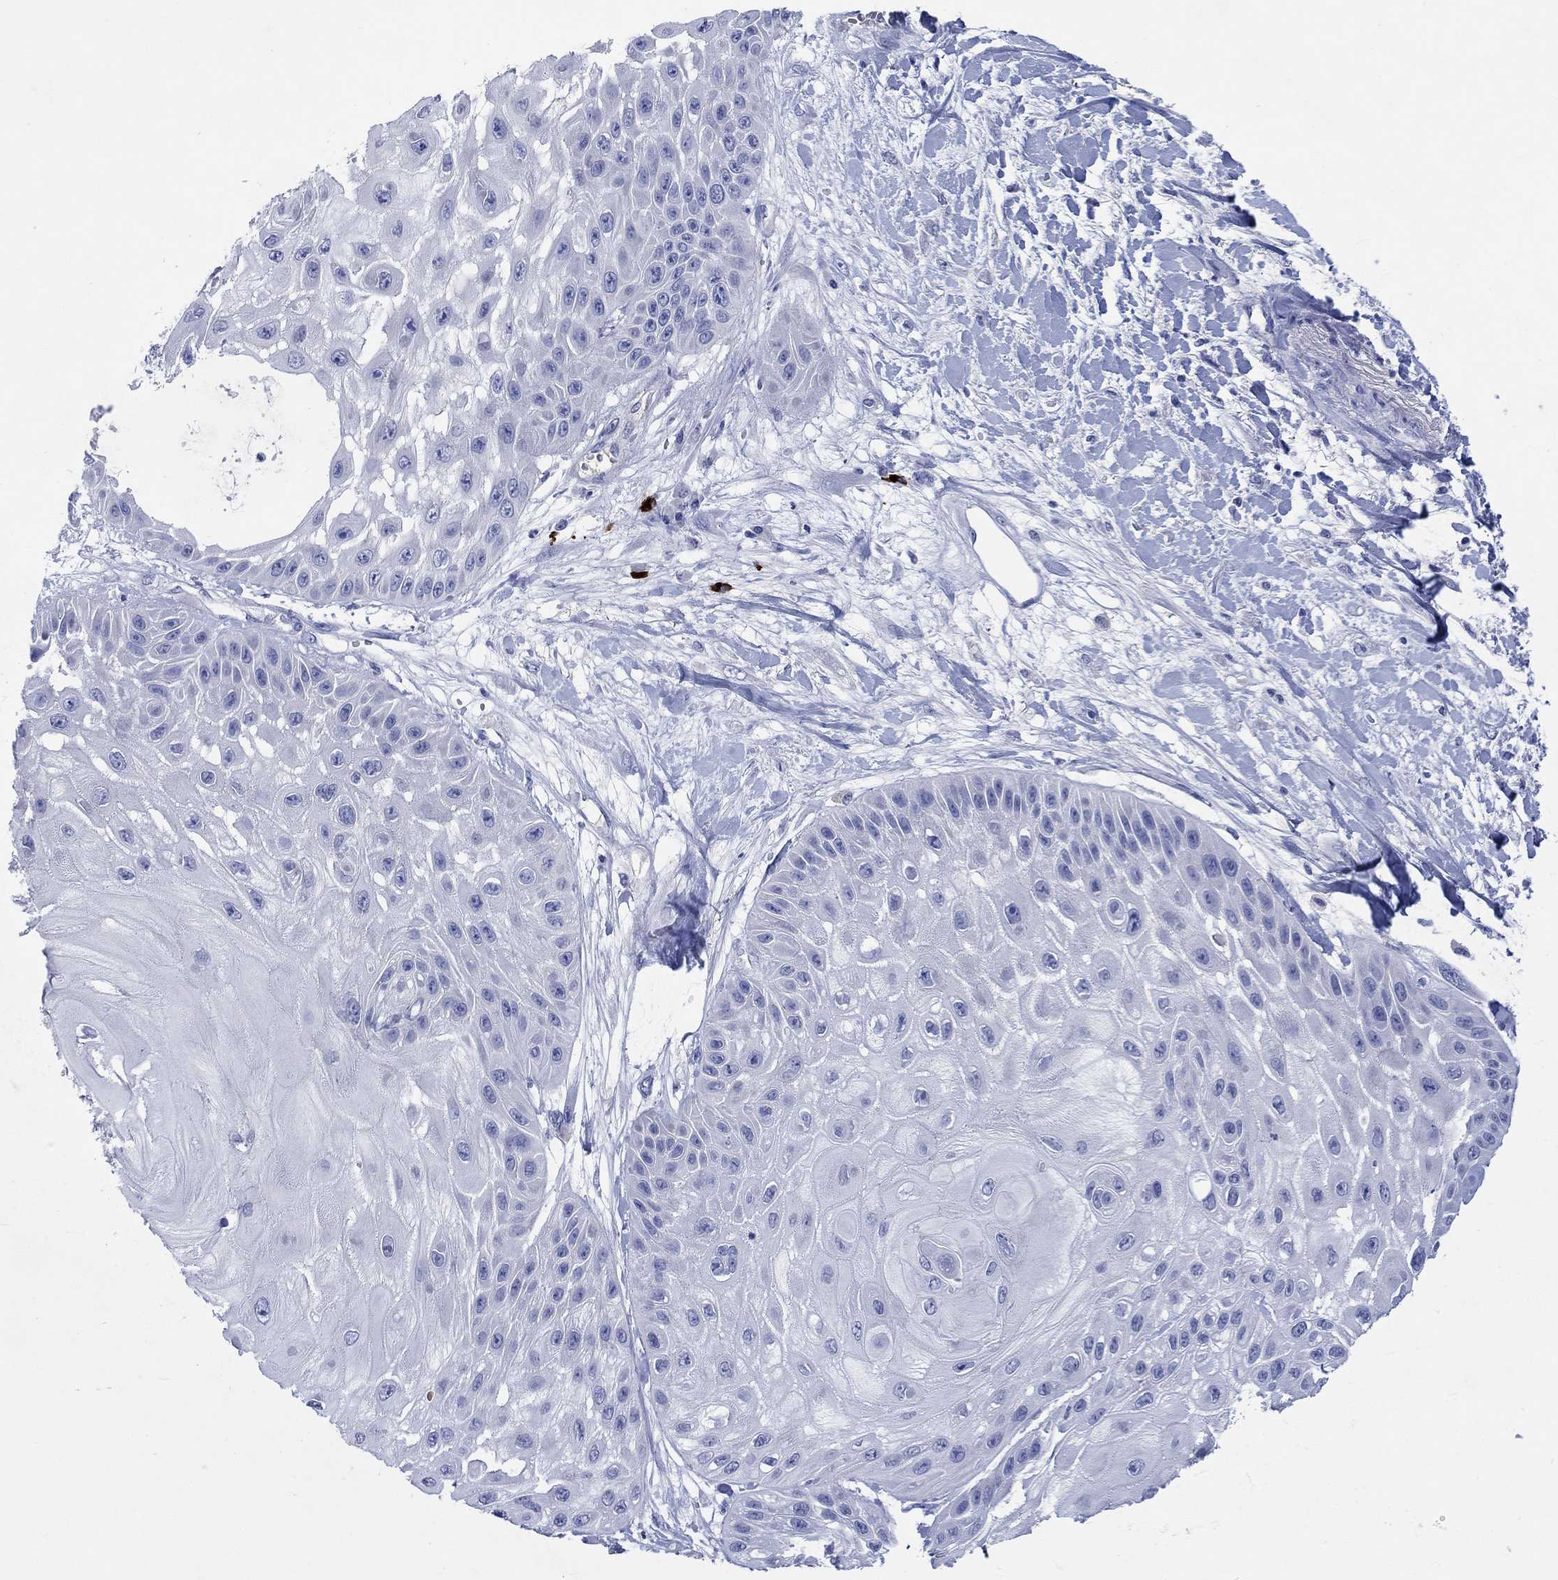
{"staining": {"intensity": "negative", "quantity": "none", "location": "none"}, "tissue": "skin cancer", "cell_type": "Tumor cells", "image_type": "cancer", "snomed": [{"axis": "morphology", "description": "Normal tissue, NOS"}, {"axis": "morphology", "description": "Squamous cell carcinoma, NOS"}, {"axis": "topography", "description": "Skin"}], "caption": "Immunohistochemical staining of skin cancer (squamous cell carcinoma) demonstrates no significant expression in tumor cells.", "gene": "CACNG3", "patient": {"sex": "male", "age": 79}}